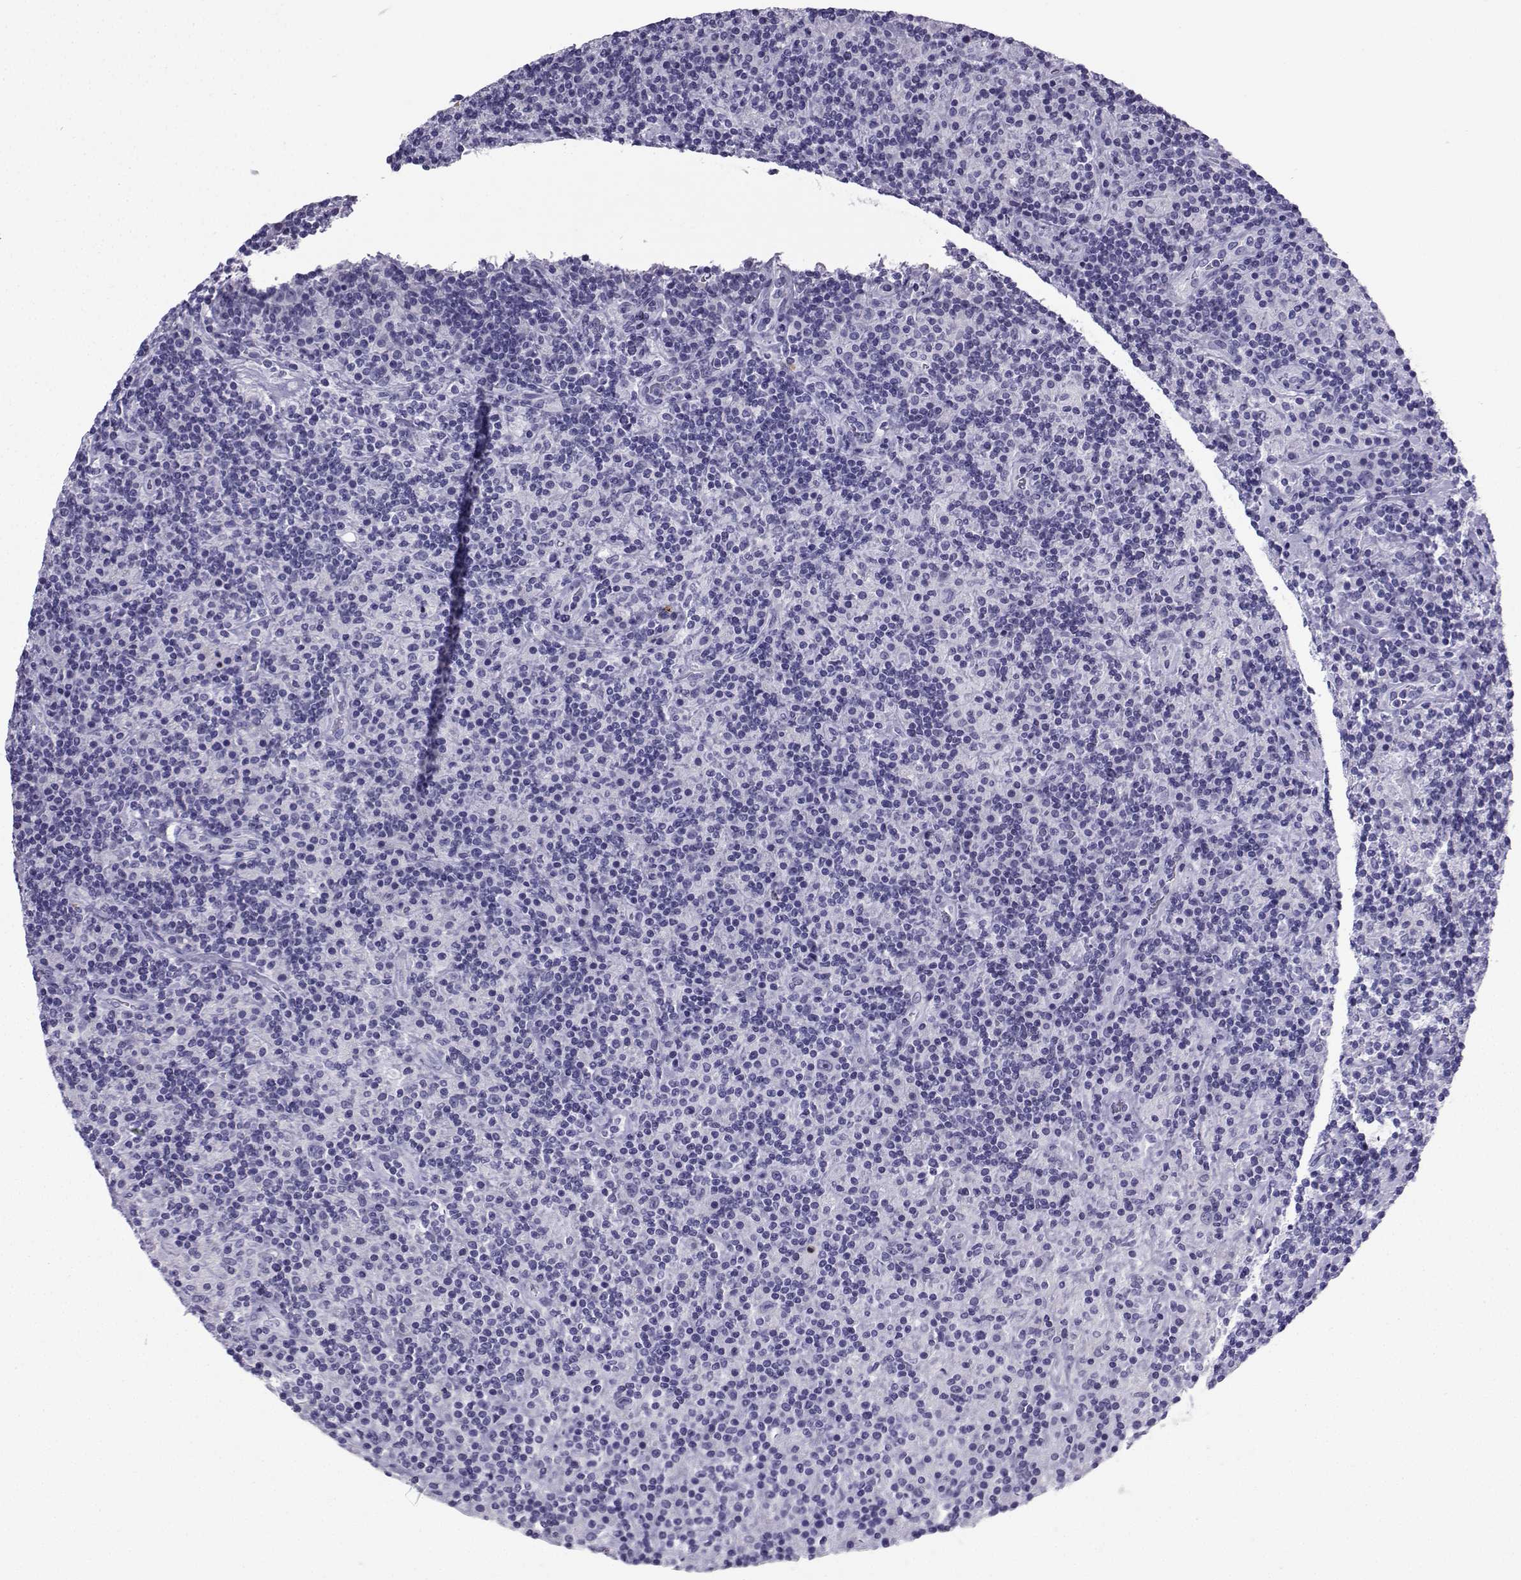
{"staining": {"intensity": "negative", "quantity": "none", "location": "none"}, "tissue": "lymphoma", "cell_type": "Tumor cells", "image_type": "cancer", "snomed": [{"axis": "morphology", "description": "Hodgkin's disease, NOS"}, {"axis": "topography", "description": "Lymph node"}], "caption": "Tumor cells are negative for protein expression in human Hodgkin's disease. The staining is performed using DAB (3,3'-diaminobenzidine) brown chromogen with nuclei counter-stained in using hematoxylin.", "gene": "SLC18A2", "patient": {"sex": "male", "age": 70}}